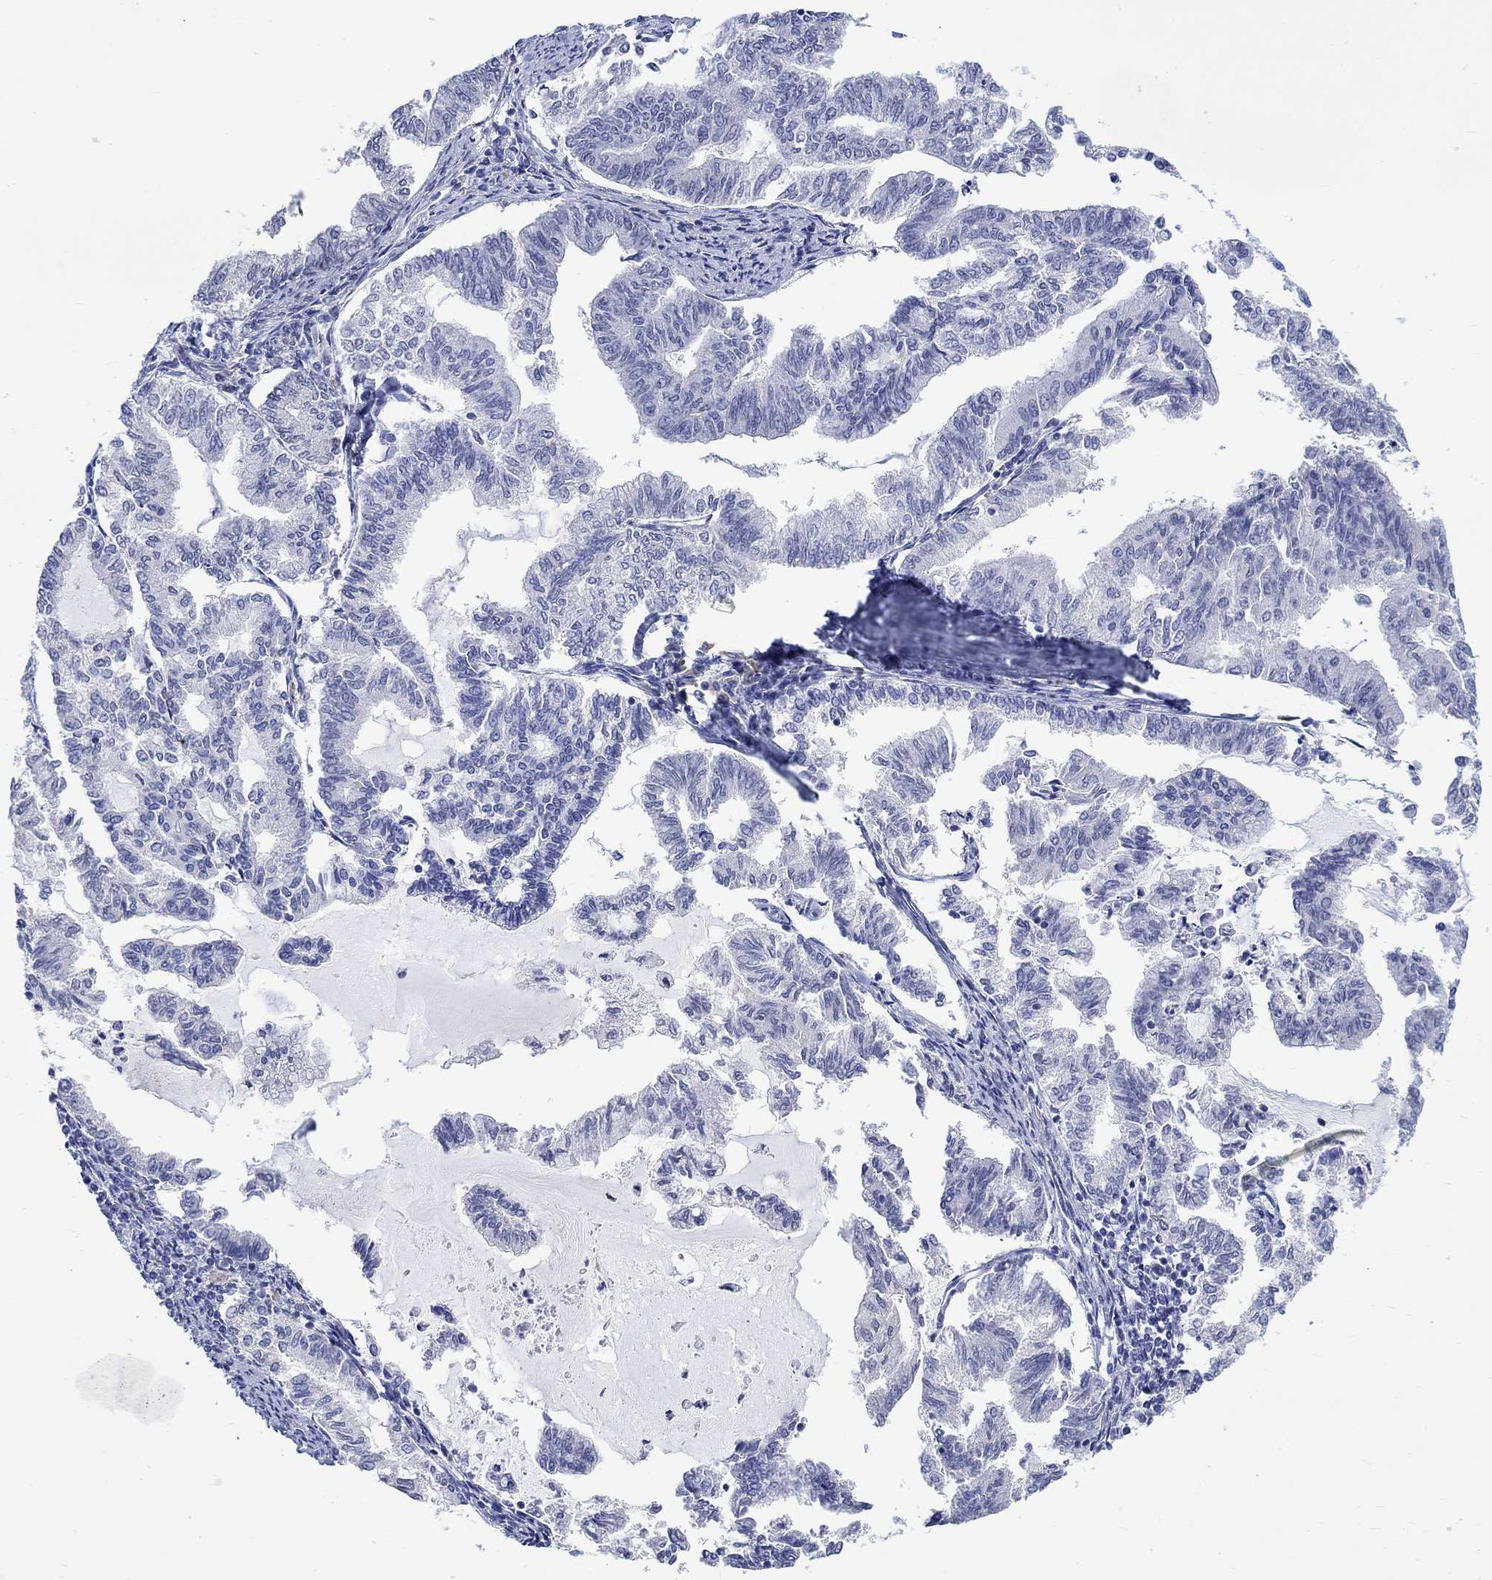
{"staining": {"intensity": "negative", "quantity": "none", "location": "none"}, "tissue": "endometrial cancer", "cell_type": "Tumor cells", "image_type": "cancer", "snomed": [{"axis": "morphology", "description": "Adenocarcinoma, NOS"}, {"axis": "topography", "description": "Endometrium"}], "caption": "A high-resolution photomicrograph shows immunohistochemistry (IHC) staining of endometrial cancer, which shows no significant expression in tumor cells.", "gene": "MSI1", "patient": {"sex": "female", "age": 79}}